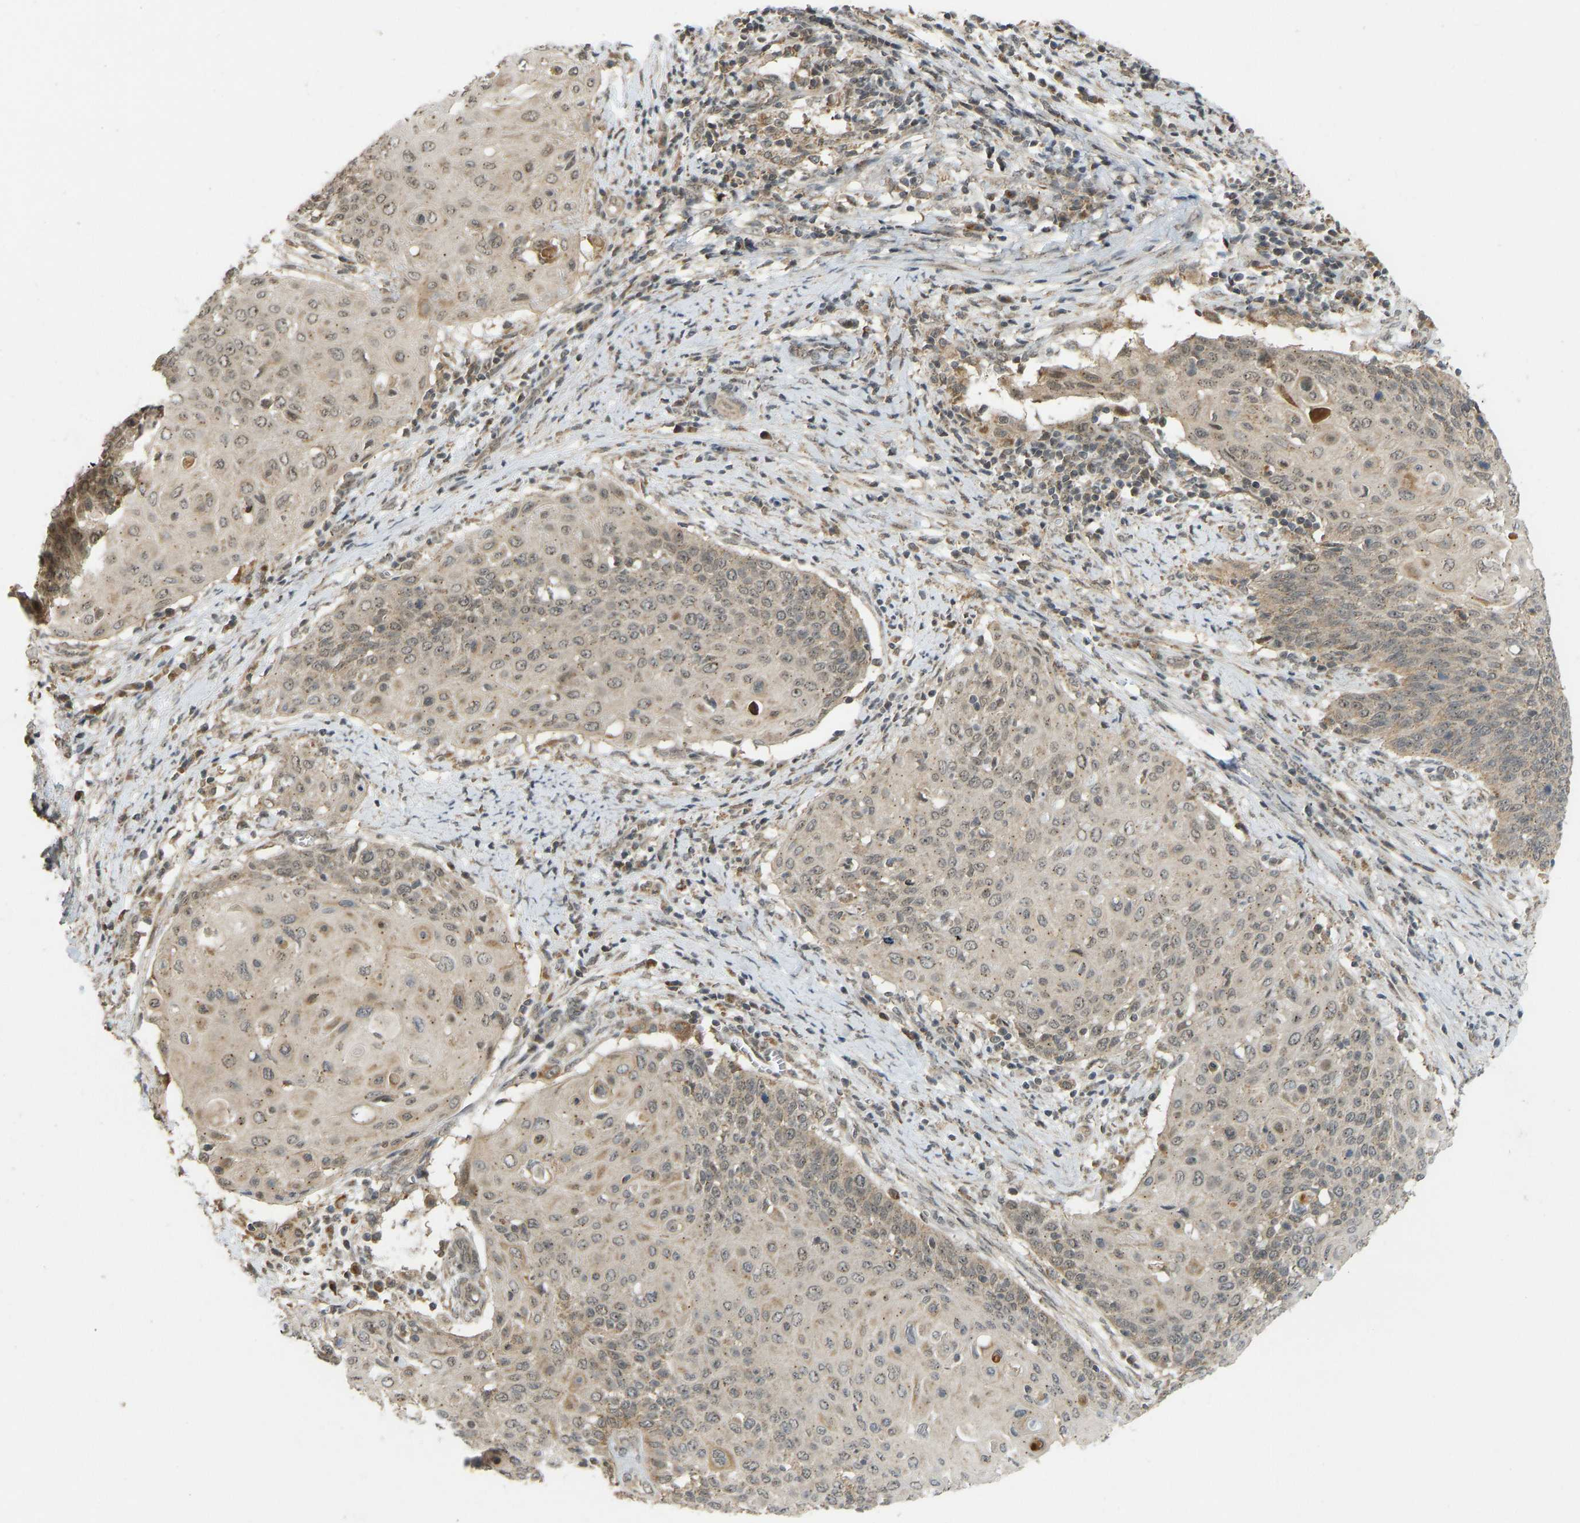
{"staining": {"intensity": "weak", "quantity": ">75%", "location": "cytoplasmic/membranous"}, "tissue": "cervical cancer", "cell_type": "Tumor cells", "image_type": "cancer", "snomed": [{"axis": "morphology", "description": "Squamous cell carcinoma, NOS"}, {"axis": "topography", "description": "Cervix"}], "caption": "This photomicrograph reveals immunohistochemistry staining of human cervical squamous cell carcinoma, with low weak cytoplasmic/membranous staining in about >75% of tumor cells.", "gene": "ACADS", "patient": {"sex": "female", "age": 39}}